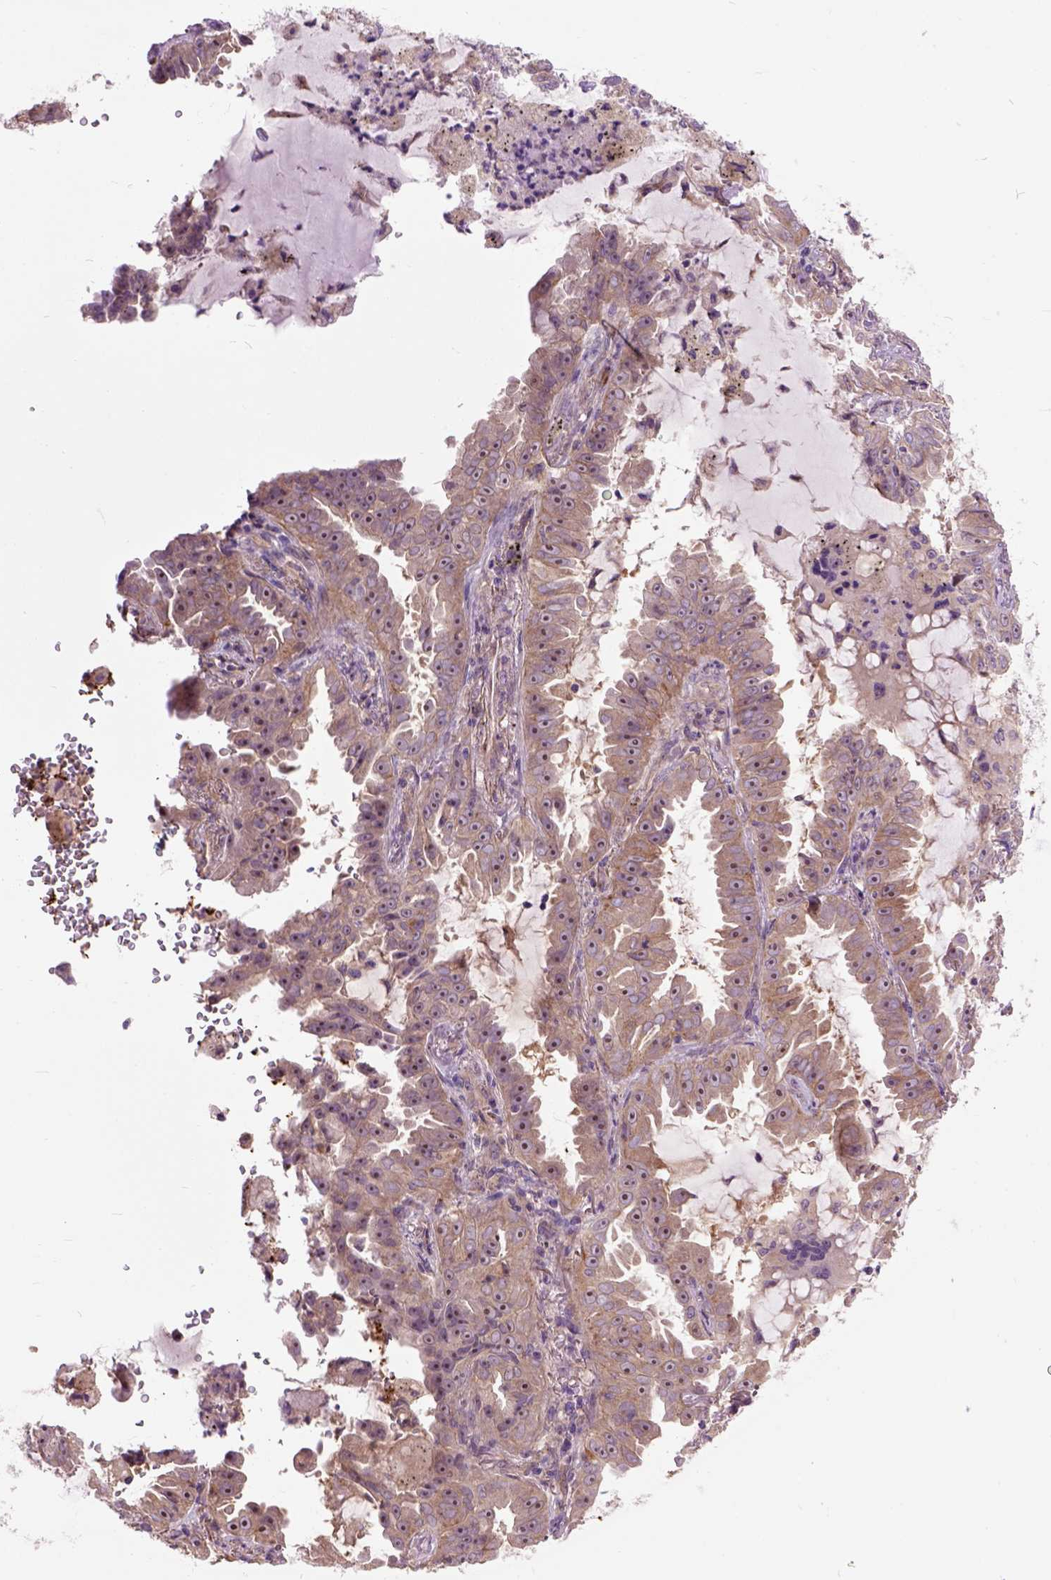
{"staining": {"intensity": "moderate", "quantity": ">75%", "location": "cytoplasmic/membranous,nuclear"}, "tissue": "lung cancer", "cell_type": "Tumor cells", "image_type": "cancer", "snomed": [{"axis": "morphology", "description": "Adenocarcinoma, NOS"}, {"axis": "topography", "description": "Lung"}], "caption": "Immunohistochemistry (IHC) staining of adenocarcinoma (lung), which reveals medium levels of moderate cytoplasmic/membranous and nuclear staining in about >75% of tumor cells indicating moderate cytoplasmic/membranous and nuclear protein staining. The staining was performed using DAB (3,3'-diaminobenzidine) (brown) for protein detection and nuclei were counterstained in hematoxylin (blue).", "gene": "MAPT", "patient": {"sex": "female", "age": 52}}